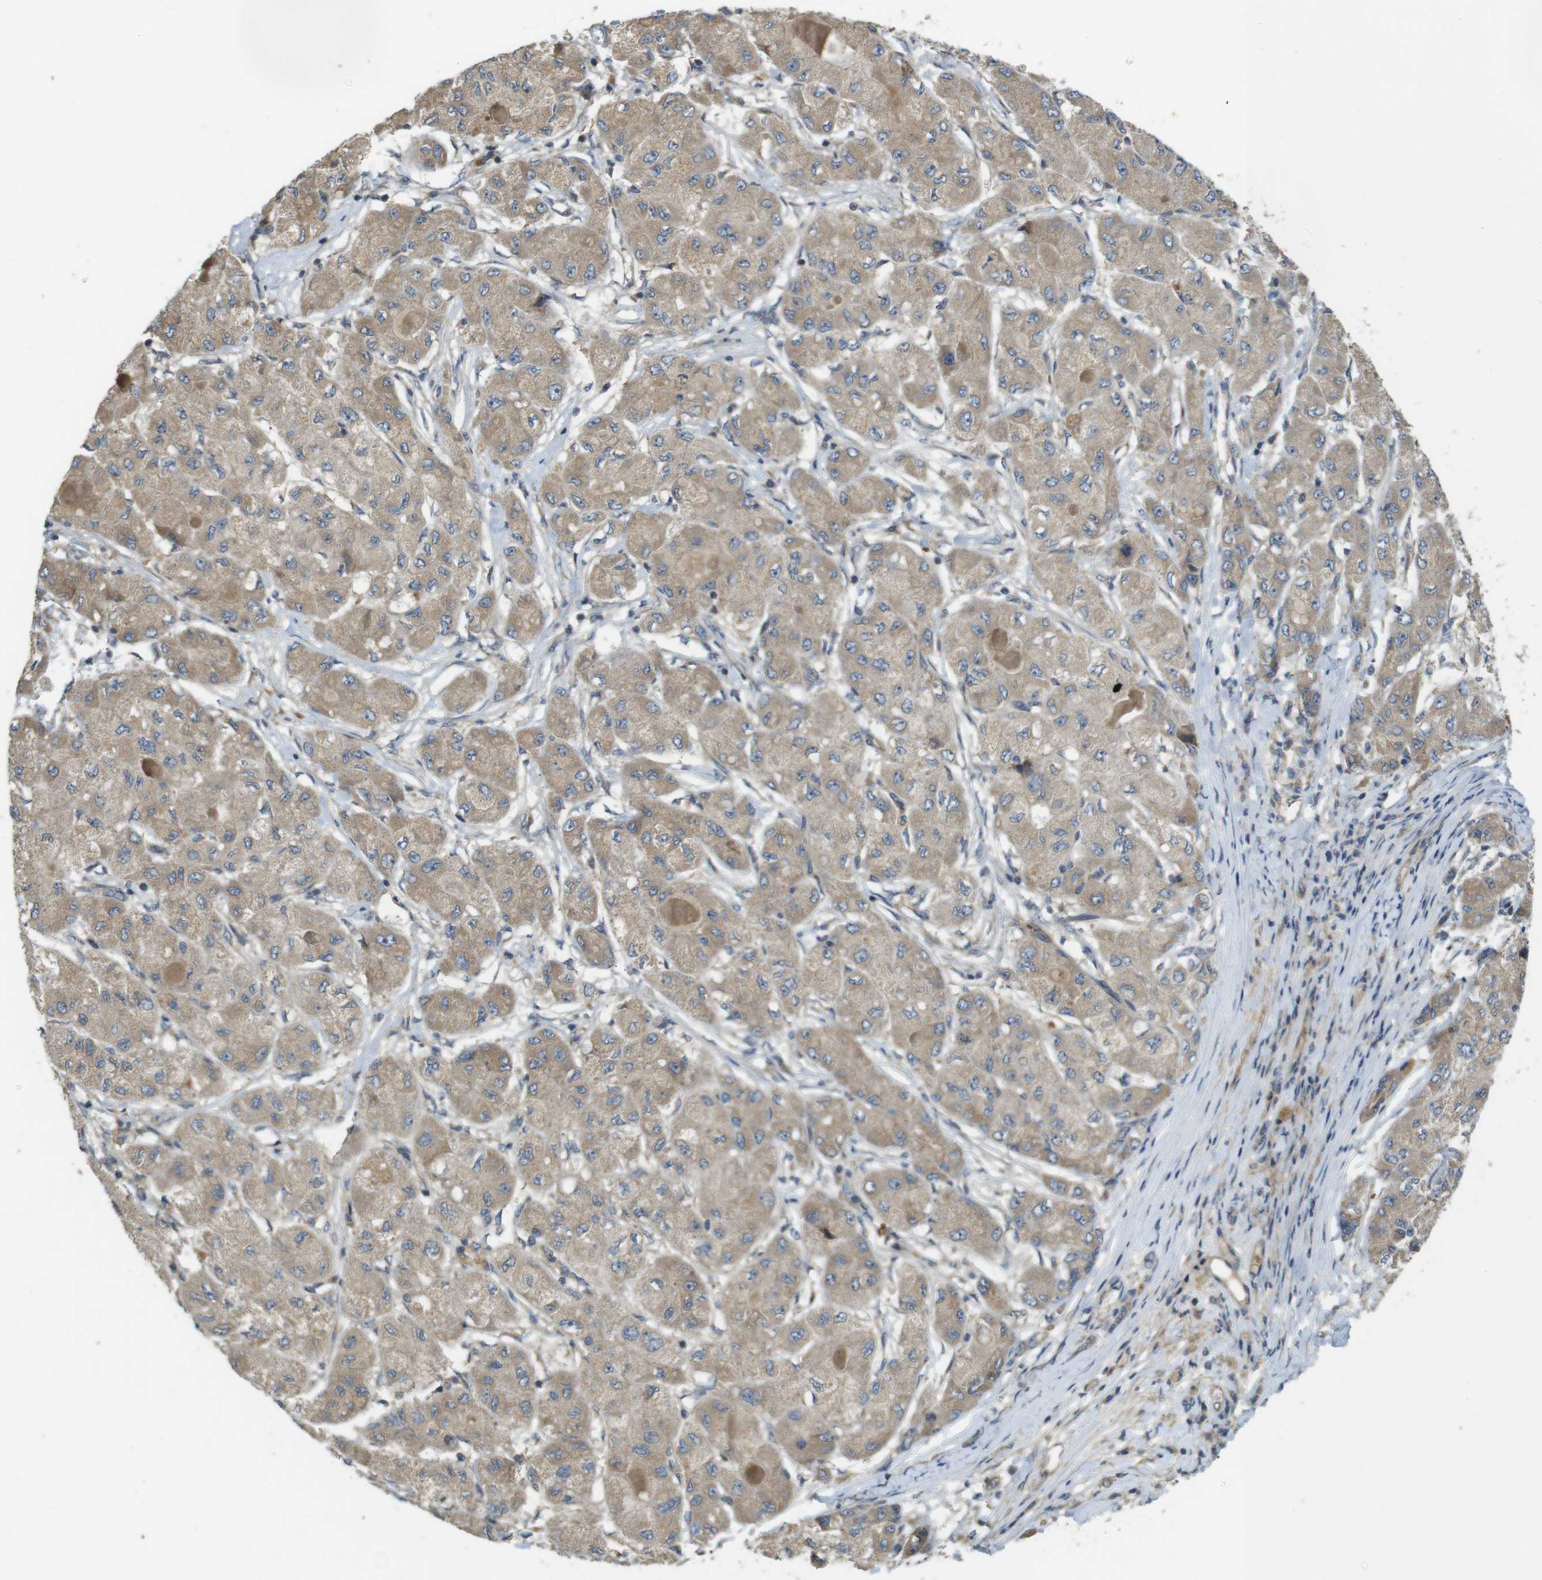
{"staining": {"intensity": "weak", "quantity": ">75%", "location": "cytoplasmic/membranous"}, "tissue": "liver cancer", "cell_type": "Tumor cells", "image_type": "cancer", "snomed": [{"axis": "morphology", "description": "Carcinoma, Hepatocellular, NOS"}, {"axis": "topography", "description": "Liver"}], "caption": "Immunohistochemistry photomicrograph of neoplastic tissue: liver cancer (hepatocellular carcinoma) stained using immunohistochemistry (IHC) shows low levels of weak protein expression localized specifically in the cytoplasmic/membranous of tumor cells, appearing as a cytoplasmic/membranous brown color.", "gene": "CLTC", "patient": {"sex": "male", "age": 80}}